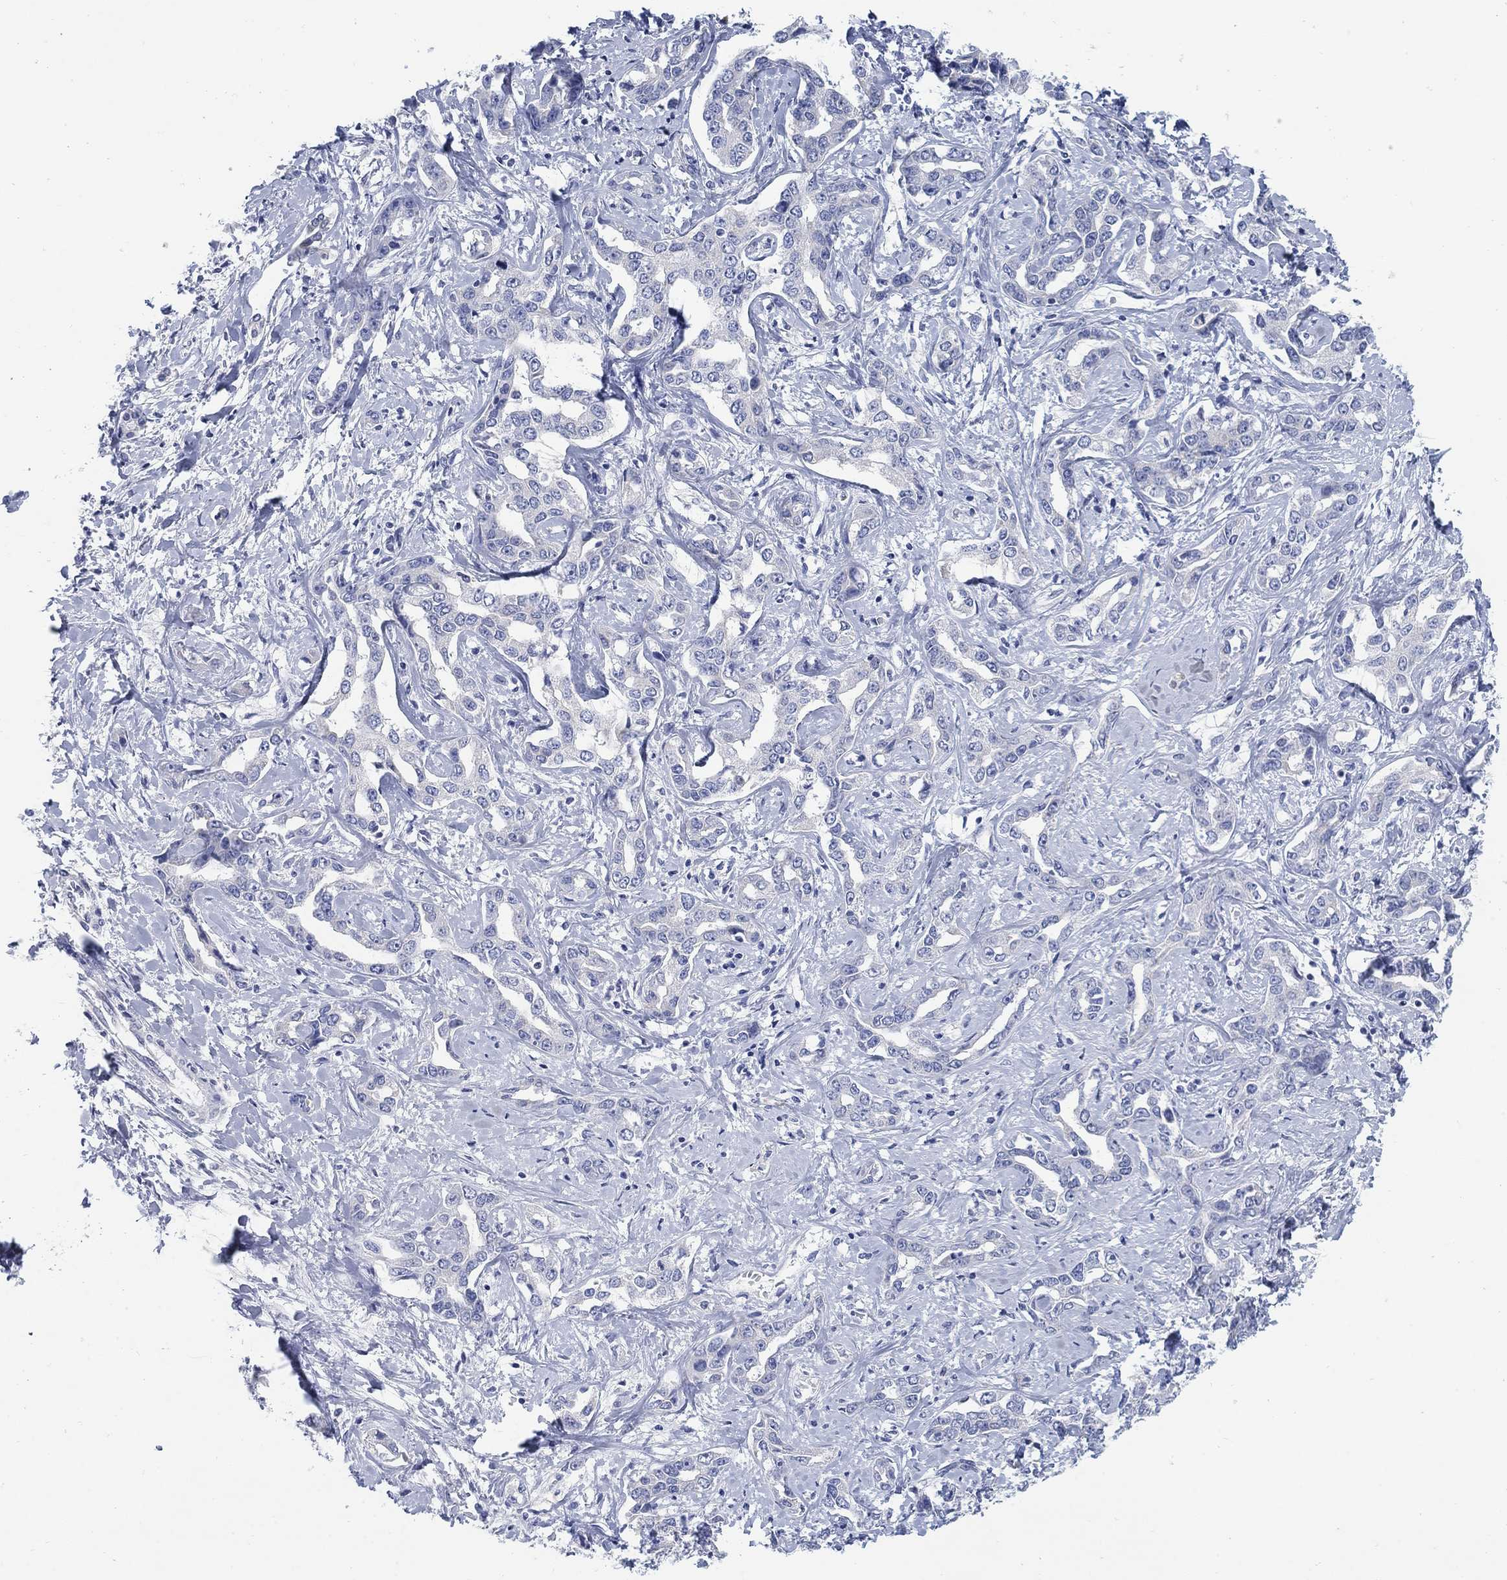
{"staining": {"intensity": "negative", "quantity": "none", "location": "none"}, "tissue": "liver cancer", "cell_type": "Tumor cells", "image_type": "cancer", "snomed": [{"axis": "morphology", "description": "Cholangiocarcinoma"}, {"axis": "topography", "description": "Liver"}], "caption": "Cholangiocarcinoma (liver) stained for a protein using immunohistochemistry (IHC) displays no positivity tumor cells.", "gene": "SCCPDH", "patient": {"sex": "male", "age": 59}}